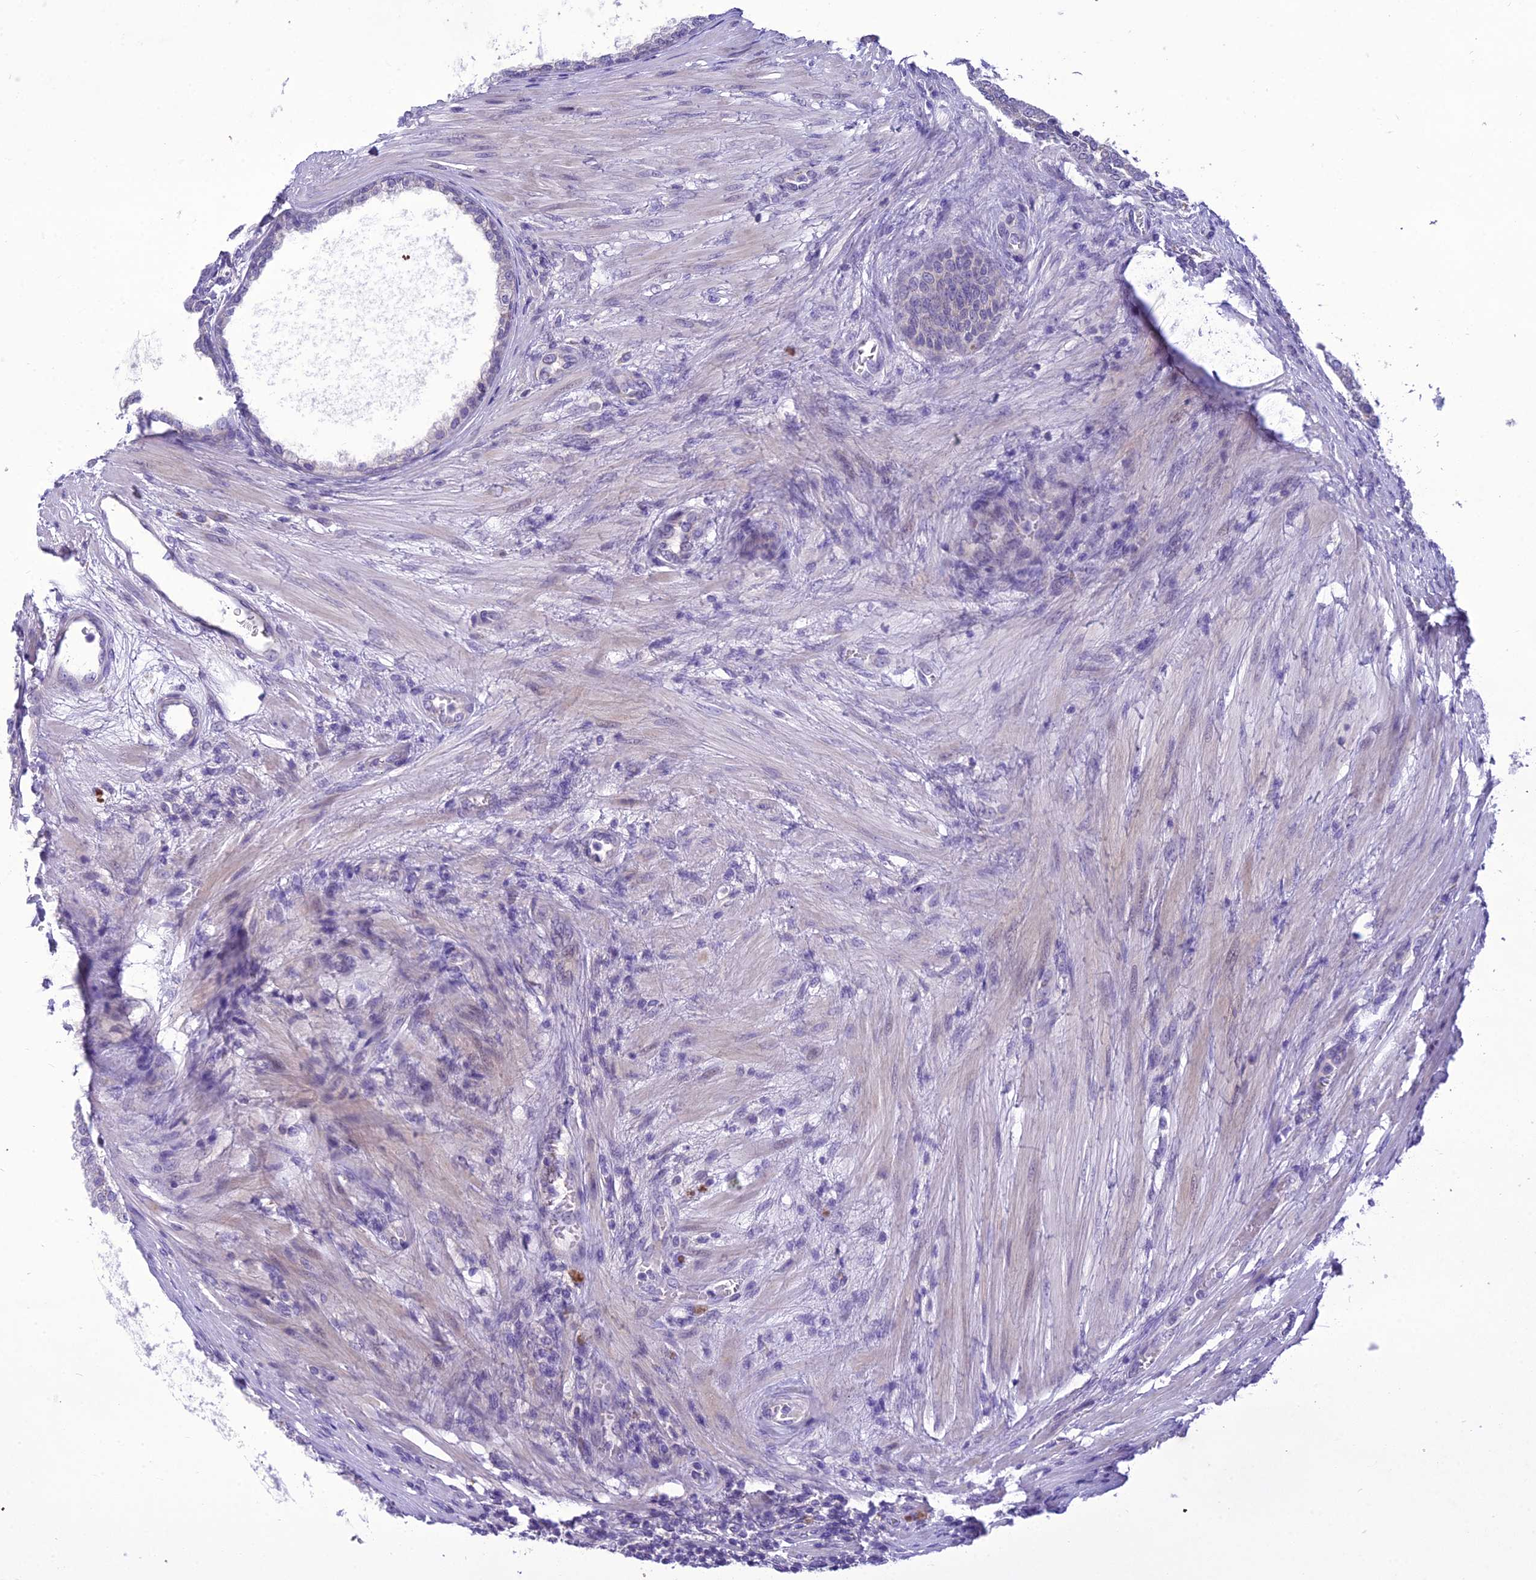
{"staining": {"intensity": "moderate", "quantity": "<25%", "location": "cytoplasmic/membranous"}, "tissue": "prostate", "cell_type": "Glandular cells", "image_type": "normal", "snomed": [{"axis": "morphology", "description": "Normal tissue, NOS"}, {"axis": "topography", "description": "Prostate"}], "caption": "Immunohistochemistry (IHC) of benign prostate shows low levels of moderate cytoplasmic/membranous expression in approximately <25% of glandular cells. (brown staining indicates protein expression, while blue staining denotes nuclei).", "gene": "SCRT1", "patient": {"sex": "male", "age": 76}}